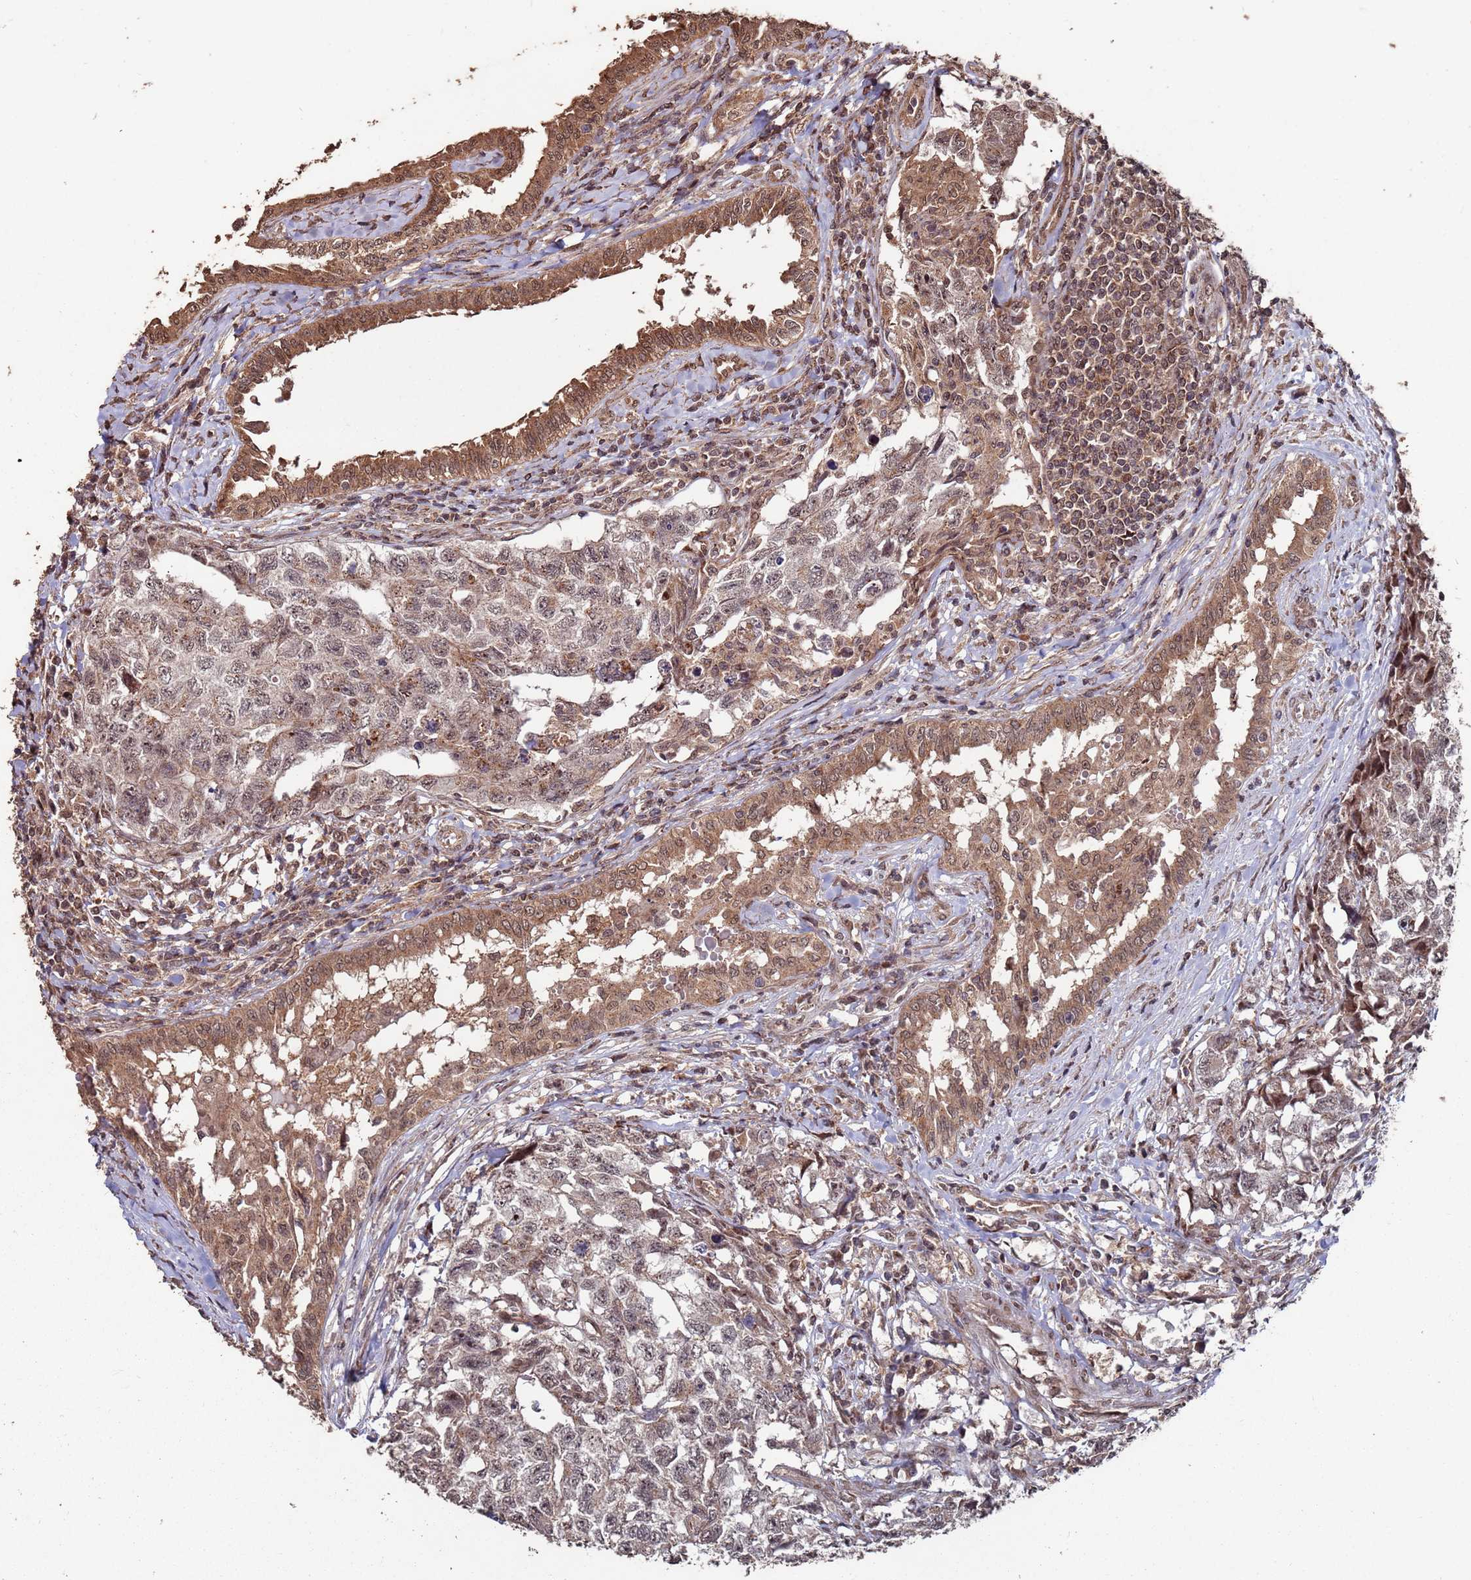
{"staining": {"intensity": "moderate", "quantity": "25%-75%", "location": "cytoplasmic/membranous,nuclear"}, "tissue": "testis cancer", "cell_type": "Tumor cells", "image_type": "cancer", "snomed": [{"axis": "morphology", "description": "Carcinoma, Embryonal, NOS"}, {"axis": "topography", "description": "Testis"}], "caption": "Human testis cancer (embryonal carcinoma) stained with a brown dye shows moderate cytoplasmic/membranous and nuclear positive positivity in approximately 25%-75% of tumor cells.", "gene": "PRR7", "patient": {"sex": "male", "age": 31}}